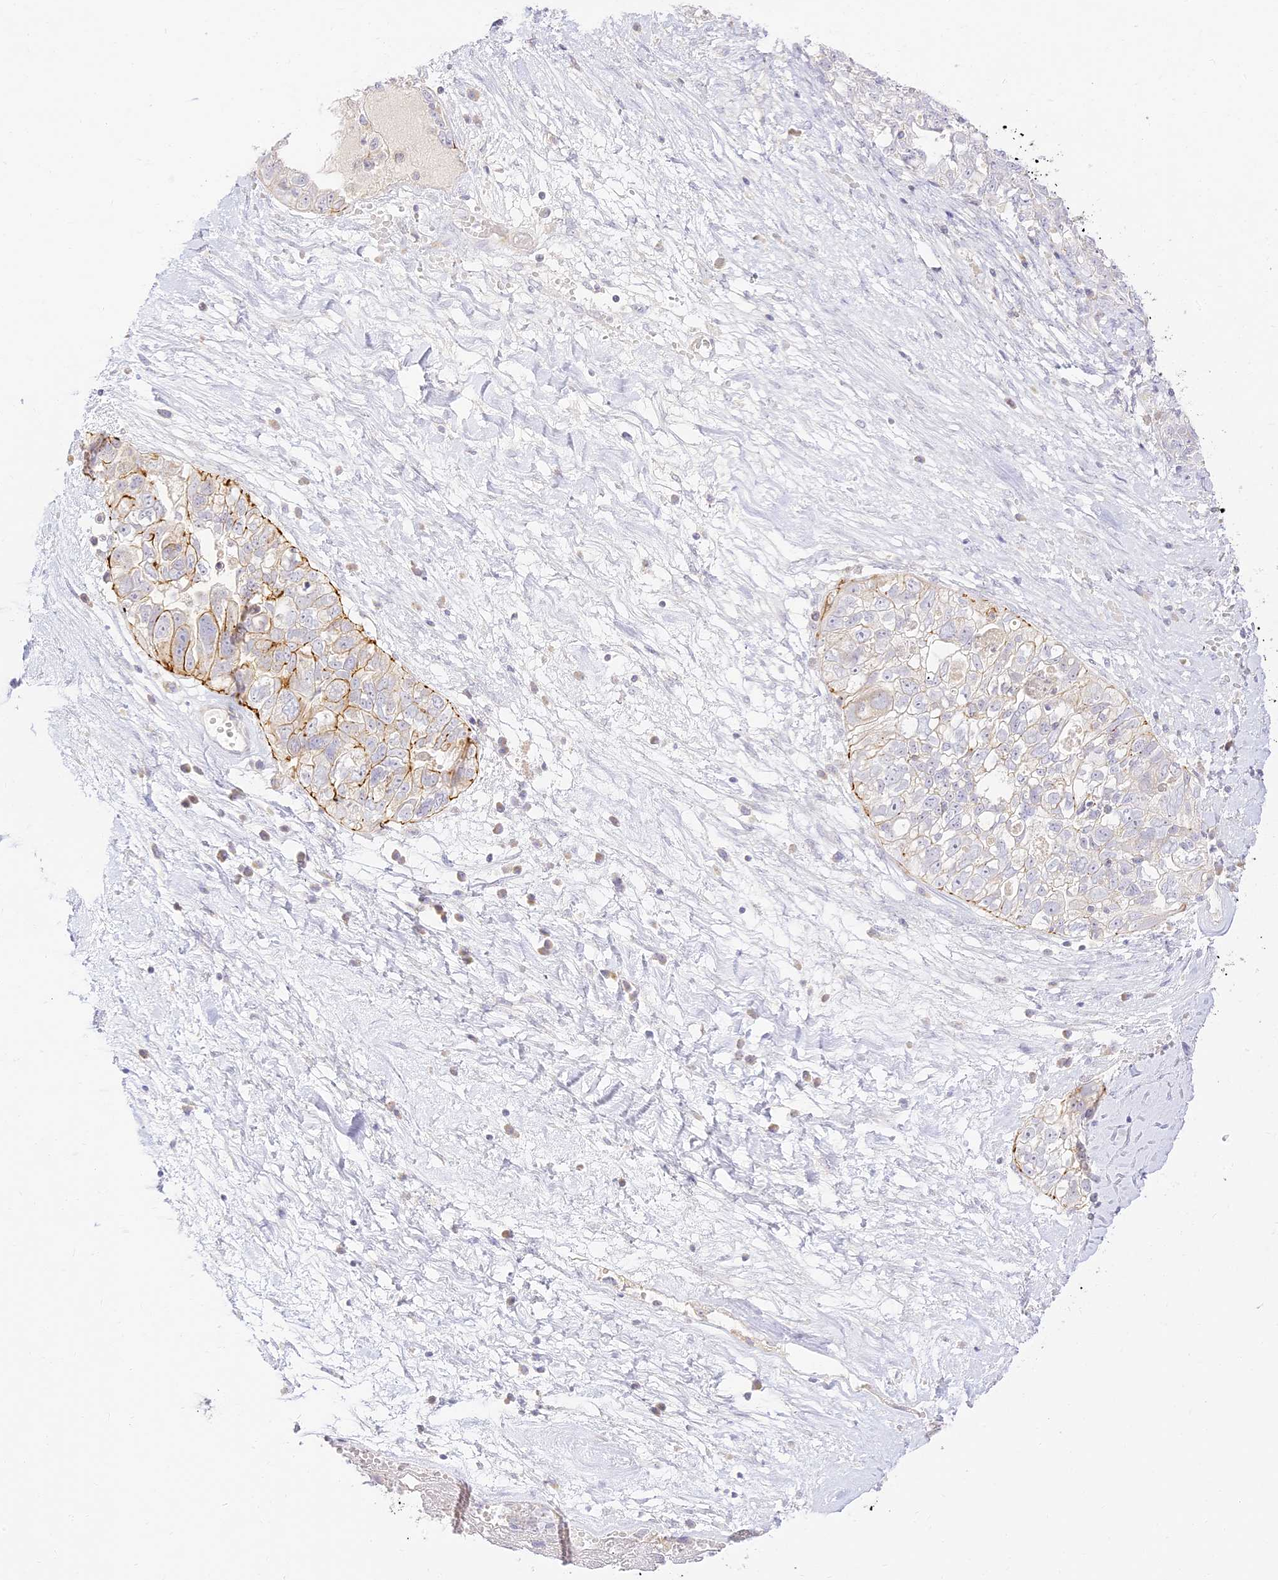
{"staining": {"intensity": "moderate", "quantity": "<25%", "location": "cytoplasmic/membranous"}, "tissue": "ovarian cancer", "cell_type": "Tumor cells", "image_type": "cancer", "snomed": [{"axis": "morphology", "description": "Carcinoma, NOS"}, {"axis": "morphology", "description": "Cystadenocarcinoma, serous, NOS"}, {"axis": "topography", "description": "Ovary"}], "caption": "Immunohistochemistry (IHC) staining of carcinoma (ovarian), which displays low levels of moderate cytoplasmic/membranous staining in approximately <25% of tumor cells indicating moderate cytoplasmic/membranous protein staining. The staining was performed using DAB (3,3'-diaminobenzidine) (brown) for protein detection and nuclei were counterstained in hematoxylin (blue).", "gene": "LRRC15", "patient": {"sex": "female", "age": 69}}